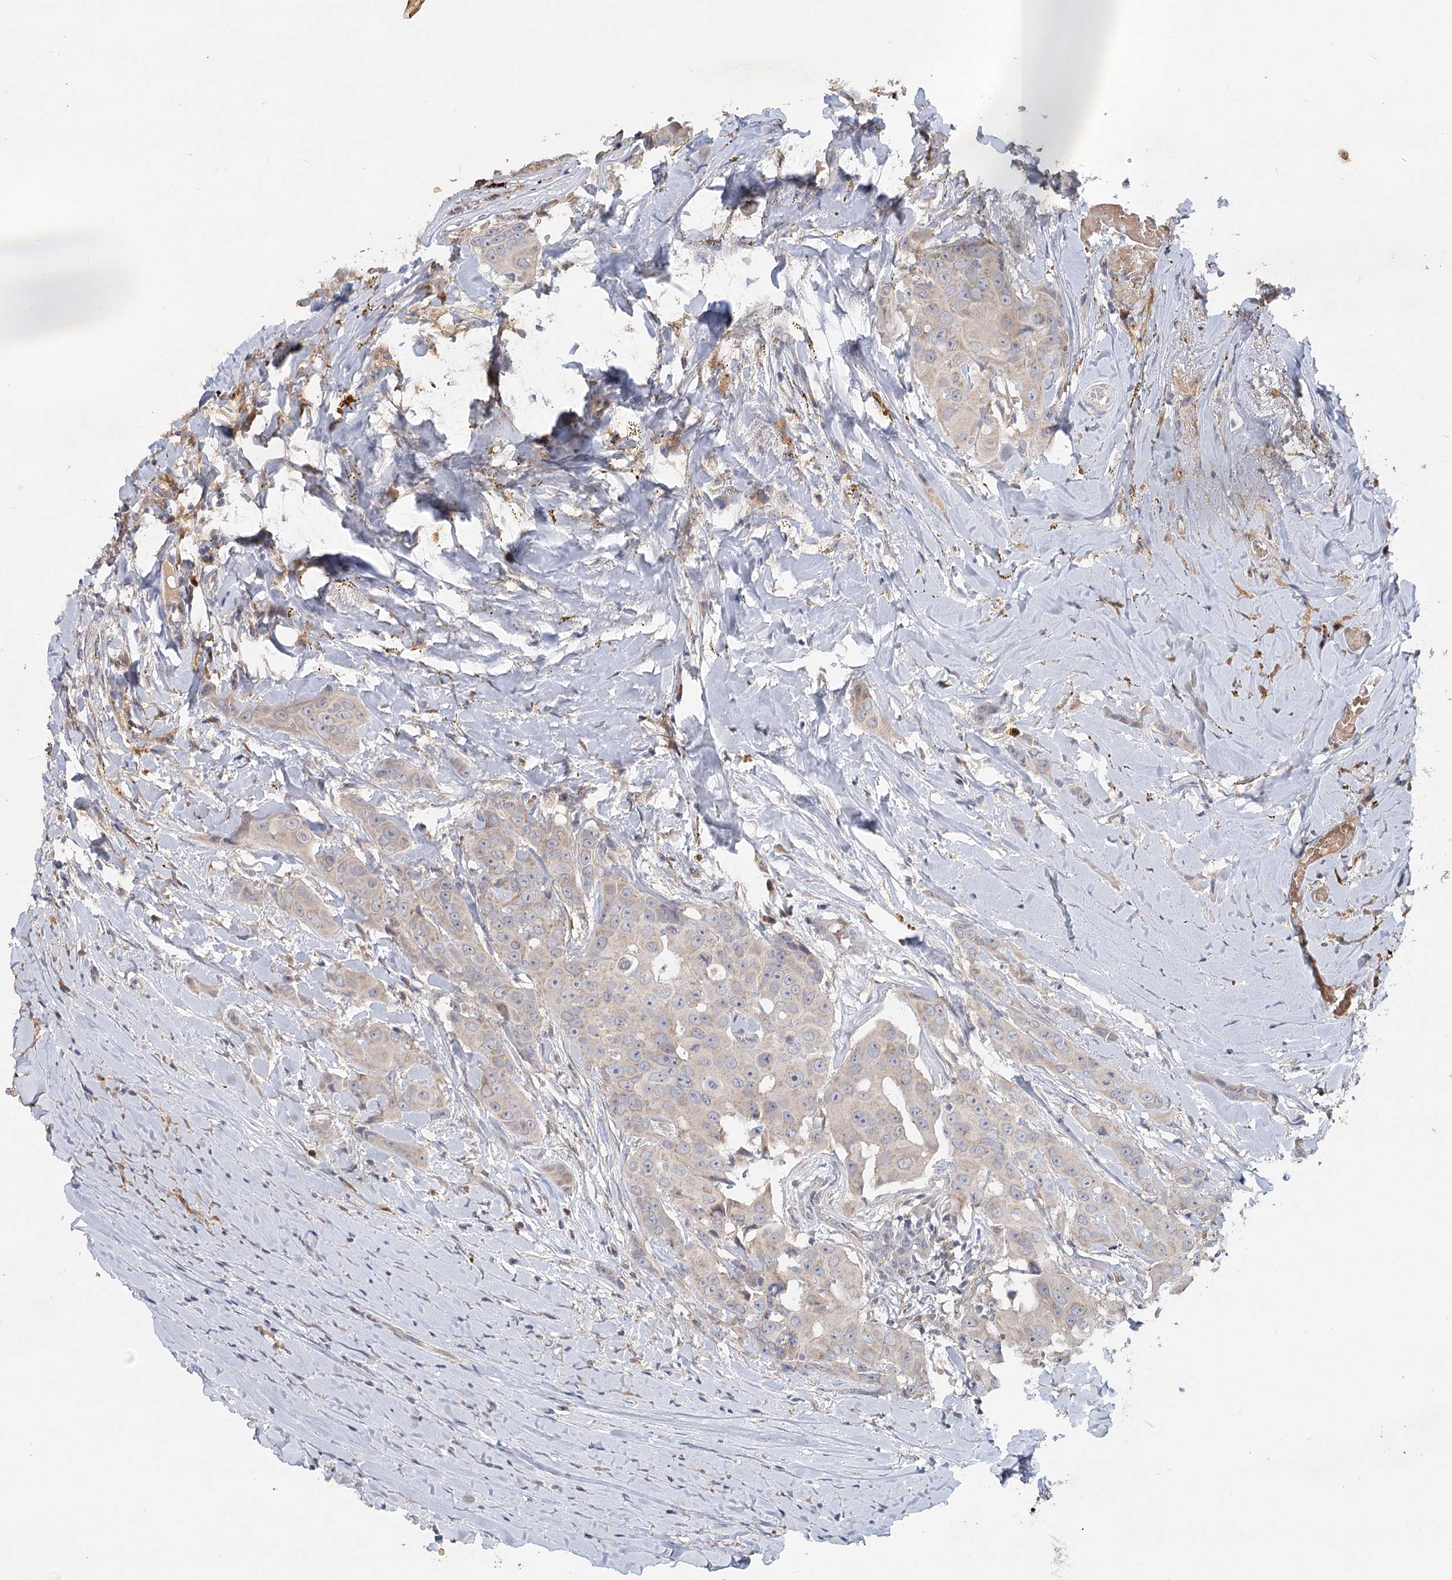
{"staining": {"intensity": "negative", "quantity": "none", "location": "none"}, "tissue": "head and neck cancer", "cell_type": "Tumor cells", "image_type": "cancer", "snomed": [{"axis": "morphology", "description": "Adenocarcinoma, NOS"}, {"axis": "morphology", "description": "Adenocarcinoma, metastatic, NOS"}, {"axis": "topography", "description": "Head-Neck"}], "caption": "A micrograph of head and neck adenocarcinoma stained for a protein demonstrates no brown staining in tumor cells. Nuclei are stained in blue.", "gene": "PYROXD2", "patient": {"sex": "male", "age": 75}}